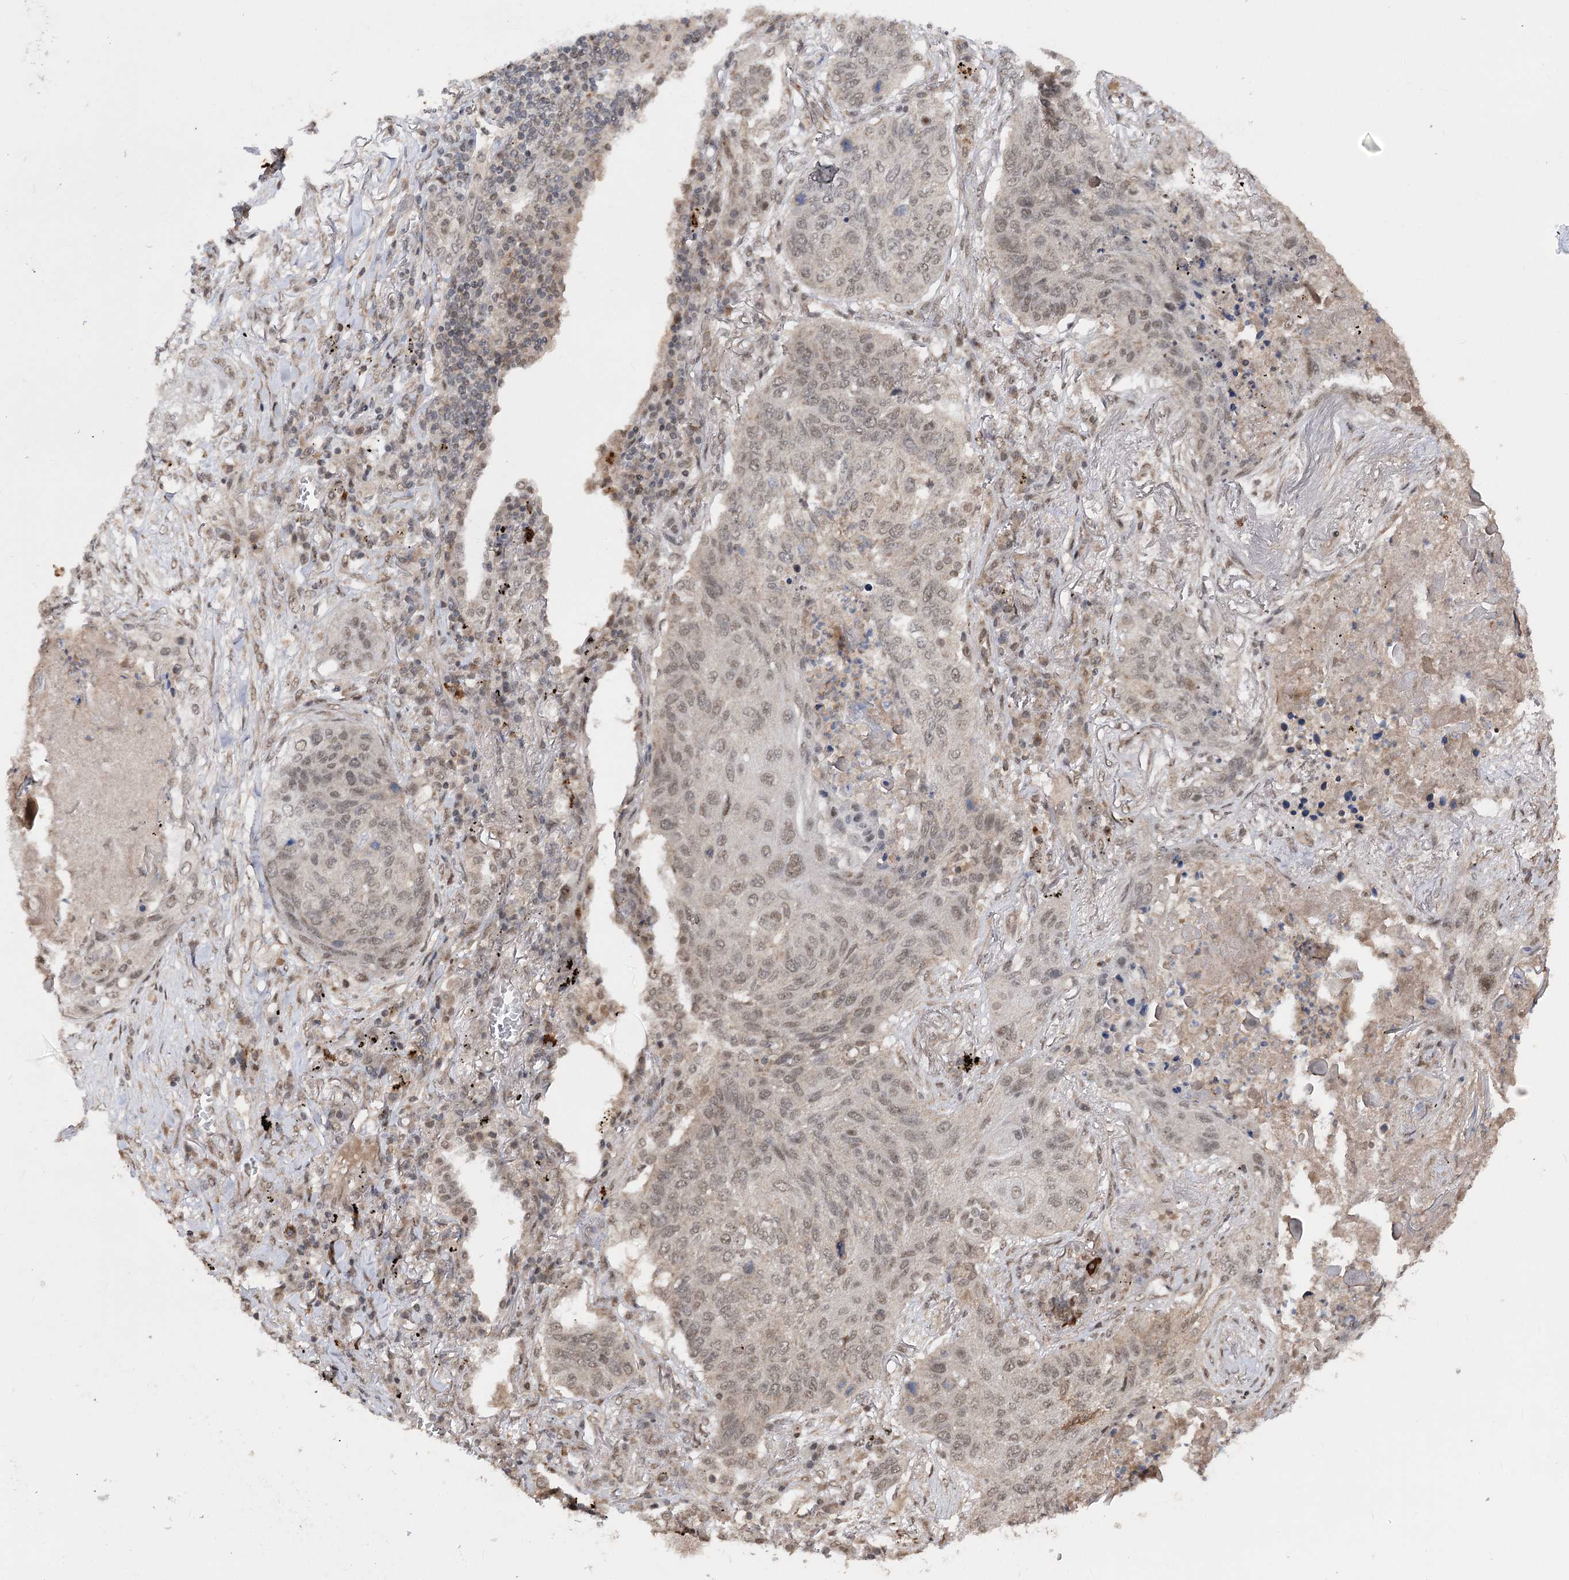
{"staining": {"intensity": "weak", "quantity": ">75%", "location": "nuclear"}, "tissue": "lung cancer", "cell_type": "Tumor cells", "image_type": "cancer", "snomed": [{"axis": "morphology", "description": "Squamous cell carcinoma, NOS"}, {"axis": "topography", "description": "Lung"}], "caption": "Lung cancer was stained to show a protein in brown. There is low levels of weak nuclear expression in approximately >75% of tumor cells. (DAB IHC, brown staining for protein, blue staining for nuclei).", "gene": "FAM53B", "patient": {"sex": "female", "age": 63}}